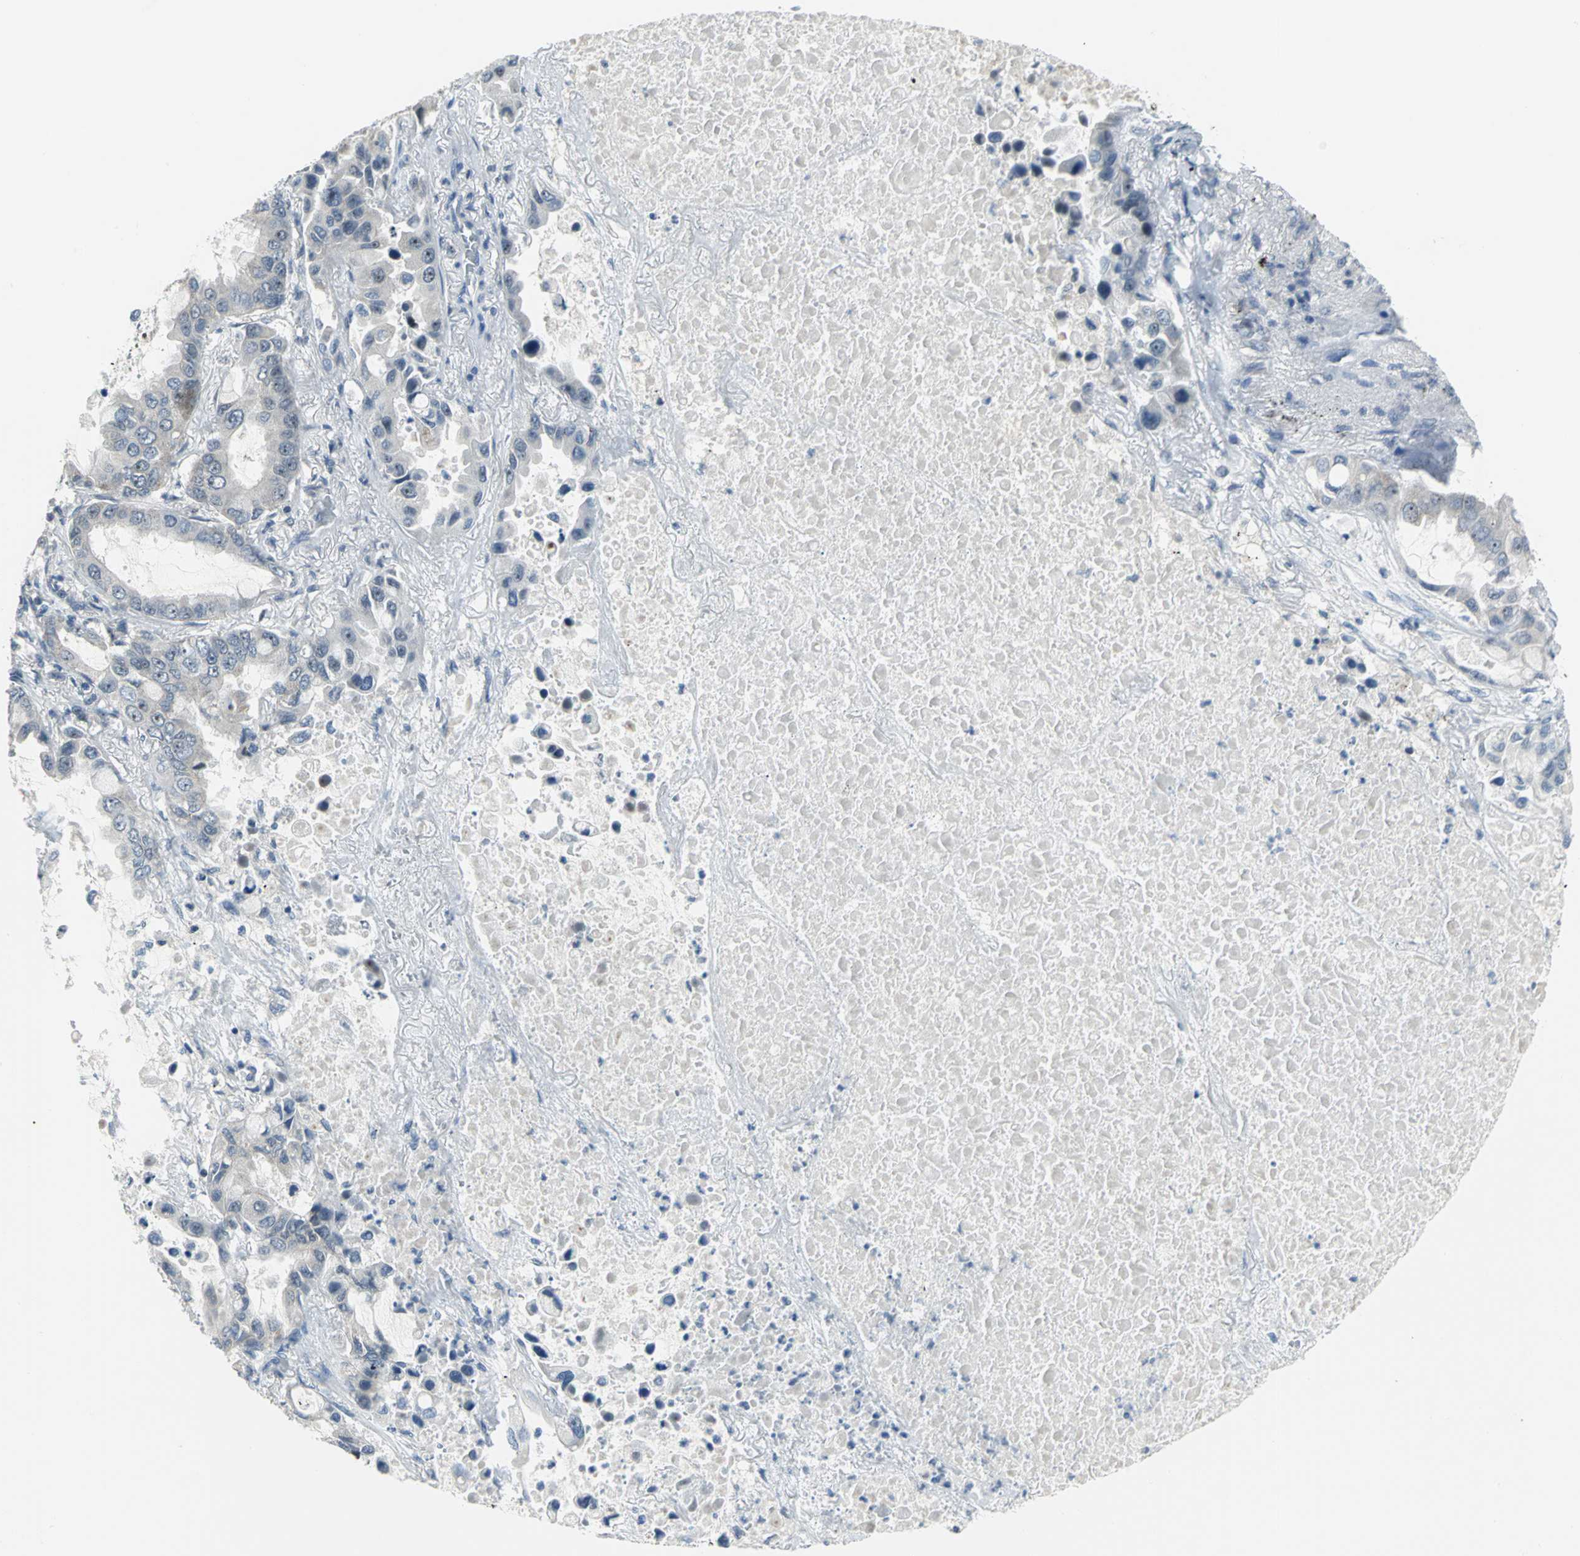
{"staining": {"intensity": "strong", "quantity": ">75%", "location": "nuclear"}, "tissue": "lung cancer", "cell_type": "Tumor cells", "image_type": "cancer", "snomed": [{"axis": "morphology", "description": "Adenocarcinoma, NOS"}, {"axis": "topography", "description": "Lung"}], "caption": "DAB immunohistochemical staining of human lung adenocarcinoma displays strong nuclear protein positivity in about >75% of tumor cells. (Brightfield microscopy of DAB IHC at high magnification).", "gene": "MYBBP1A", "patient": {"sex": "male", "age": 64}}